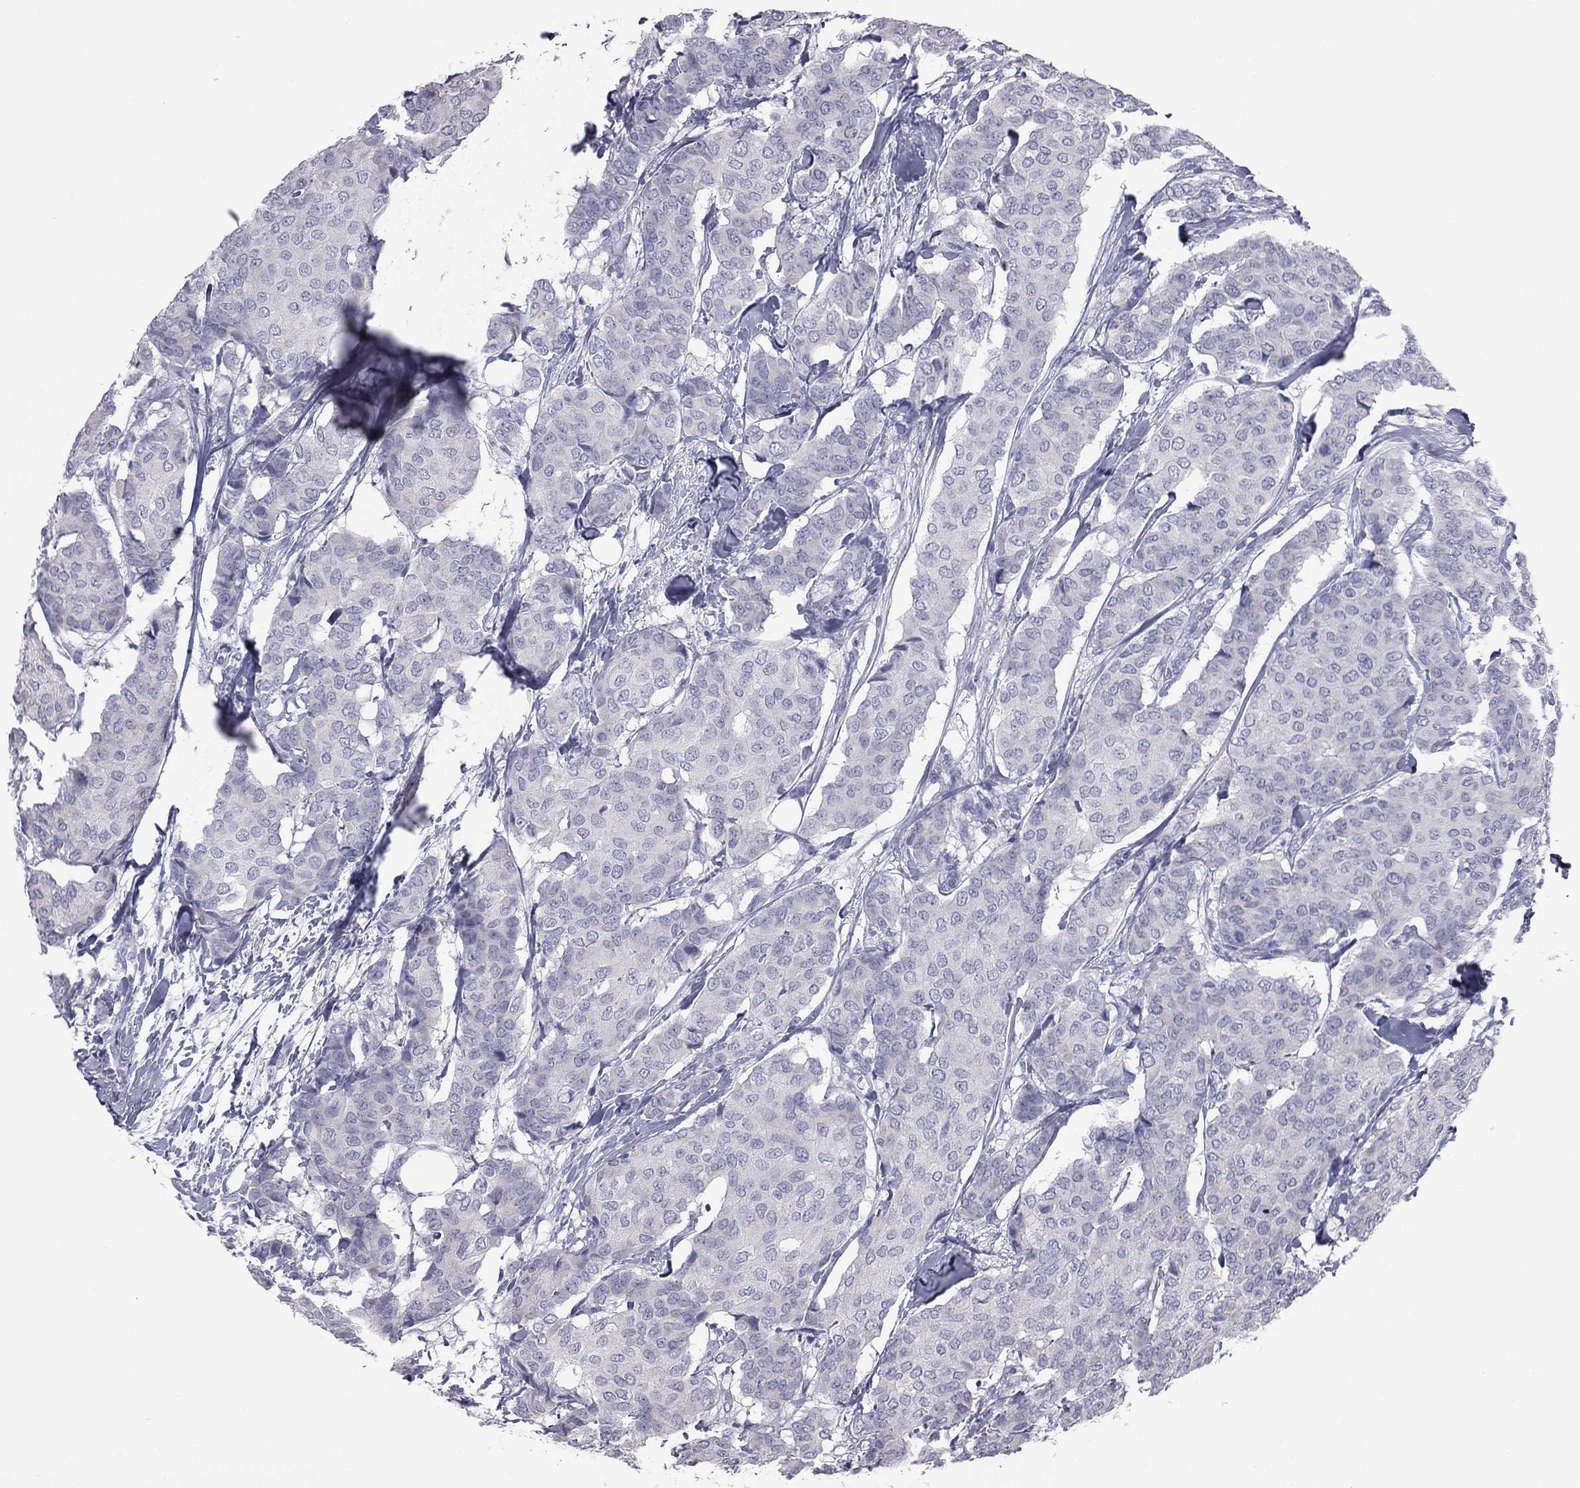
{"staining": {"intensity": "negative", "quantity": "none", "location": "none"}, "tissue": "breast cancer", "cell_type": "Tumor cells", "image_type": "cancer", "snomed": [{"axis": "morphology", "description": "Duct carcinoma"}, {"axis": "topography", "description": "Breast"}], "caption": "IHC photomicrograph of human infiltrating ductal carcinoma (breast) stained for a protein (brown), which displays no staining in tumor cells.", "gene": "MLN", "patient": {"sex": "female", "age": 75}}